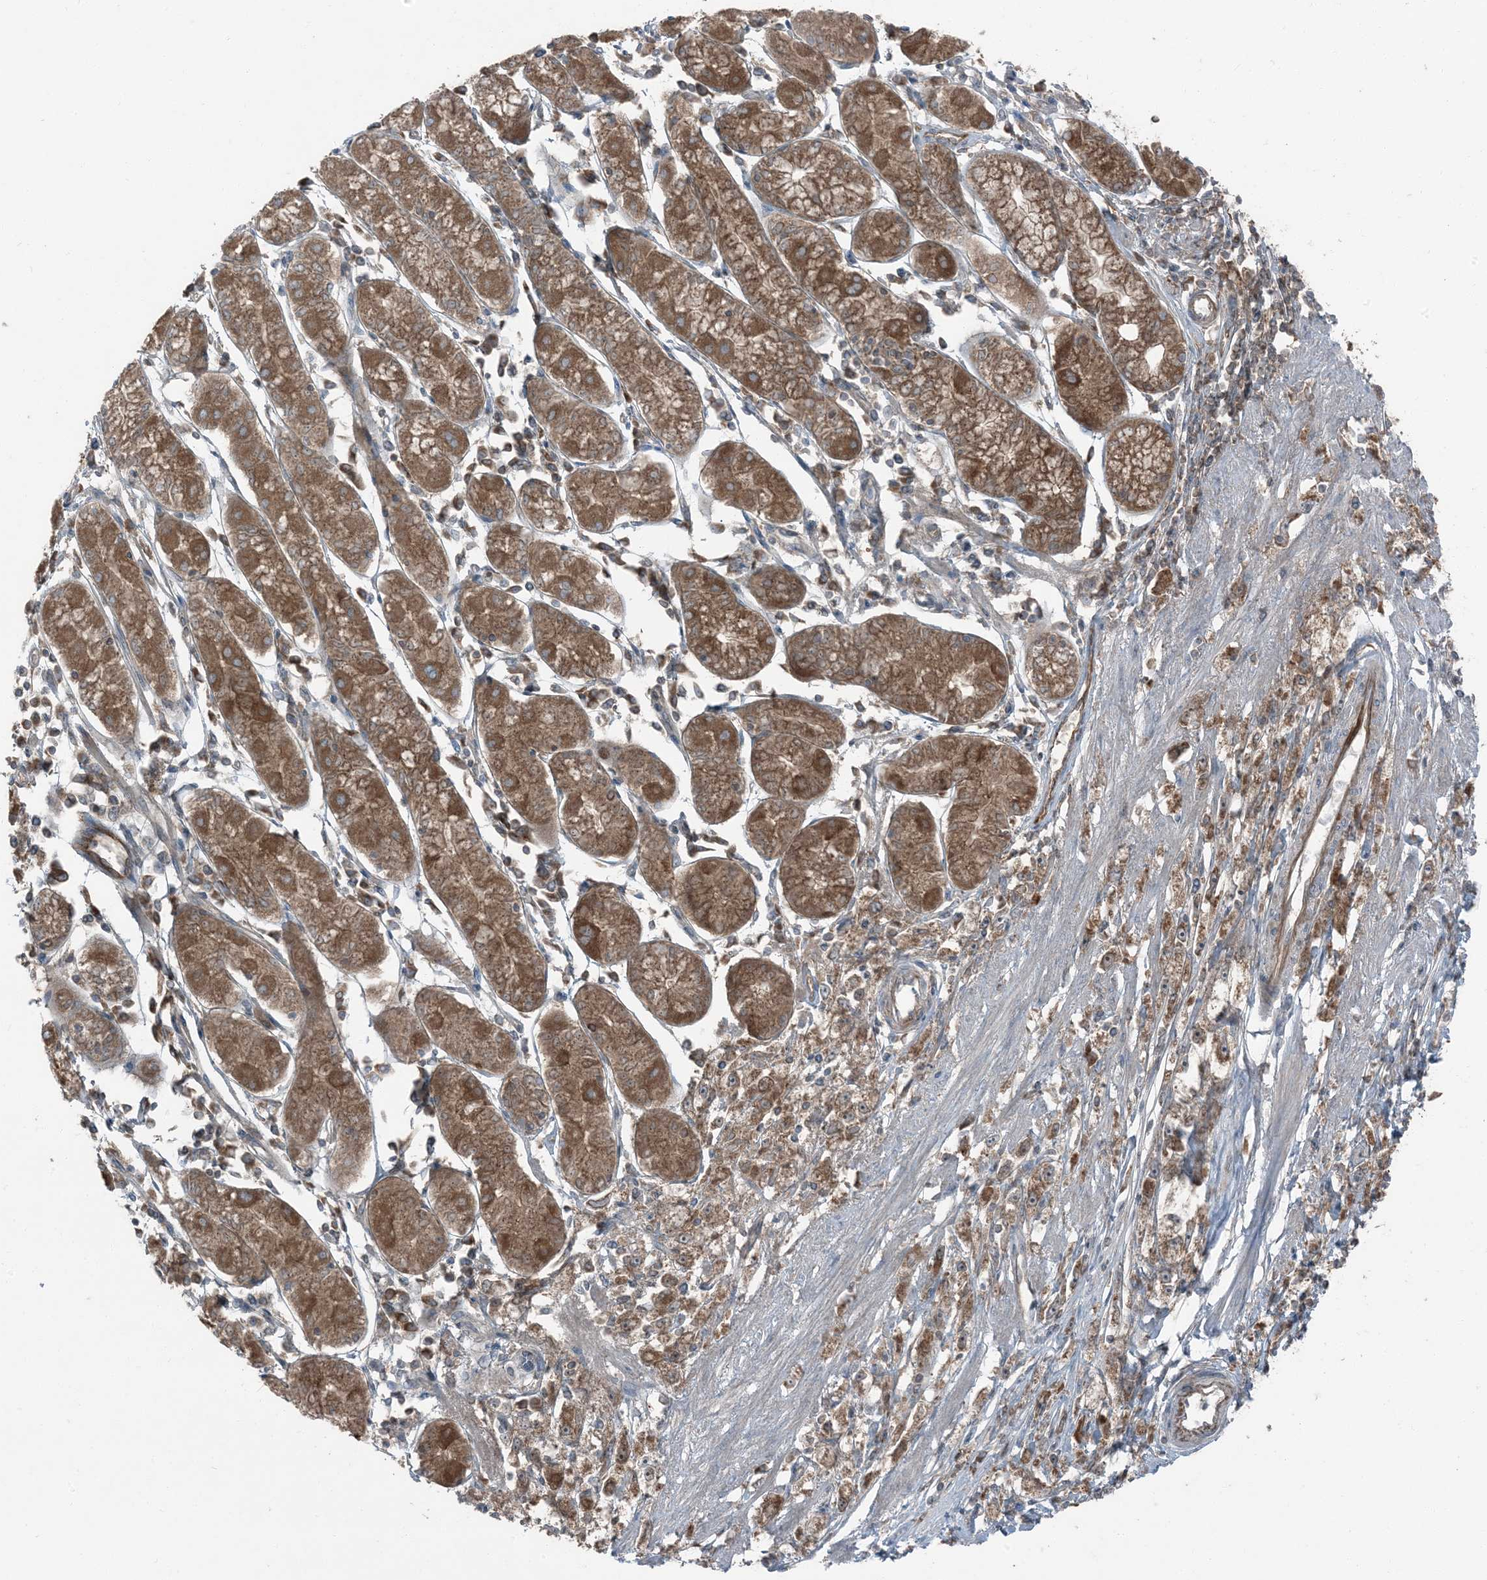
{"staining": {"intensity": "moderate", "quantity": ">75%", "location": "cytoplasmic/membranous"}, "tissue": "stomach cancer", "cell_type": "Tumor cells", "image_type": "cancer", "snomed": [{"axis": "morphology", "description": "Adenocarcinoma, NOS"}, {"axis": "topography", "description": "Stomach"}], "caption": "Immunohistochemistry (IHC) staining of stomach cancer, which exhibits medium levels of moderate cytoplasmic/membranous positivity in approximately >75% of tumor cells indicating moderate cytoplasmic/membranous protein positivity. The staining was performed using DAB (3,3'-diaminobenzidine) (brown) for protein detection and nuclei were counterstained in hematoxylin (blue).", "gene": "RAB3GAP1", "patient": {"sex": "female", "age": 59}}